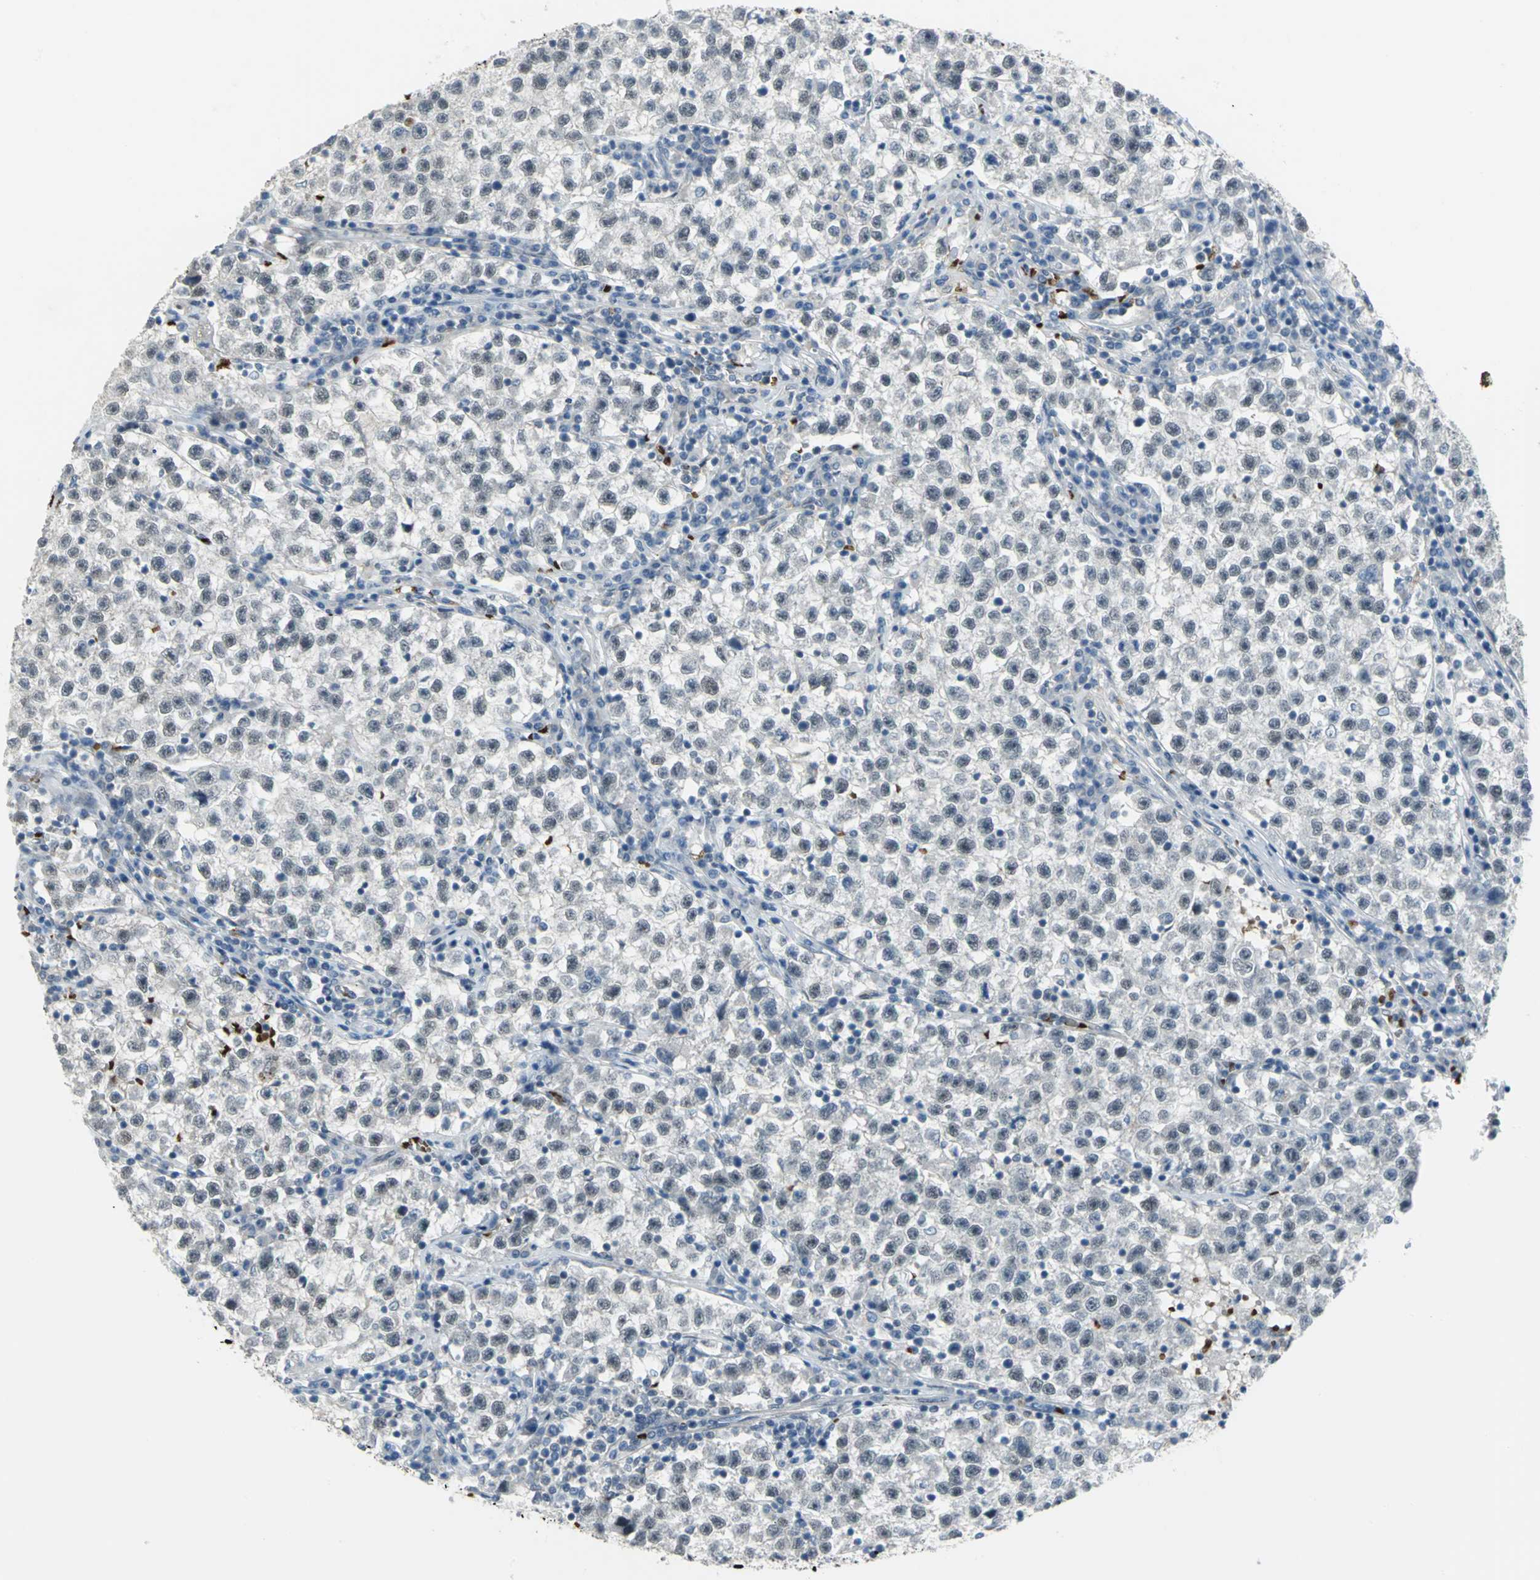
{"staining": {"intensity": "weak", "quantity": ">75%", "location": "nuclear"}, "tissue": "testis cancer", "cell_type": "Tumor cells", "image_type": "cancer", "snomed": [{"axis": "morphology", "description": "Seminoma, NOS"}, {"axis": "topography", "description": "Testis"}], "caption": "This is an image of immunohistochemistry staining of testis cancer (seminoma), which shows weak staining in the nuclear of tumor cells.", "gene": "GLI3", "patient": {"sex": "male", "age": 22}}